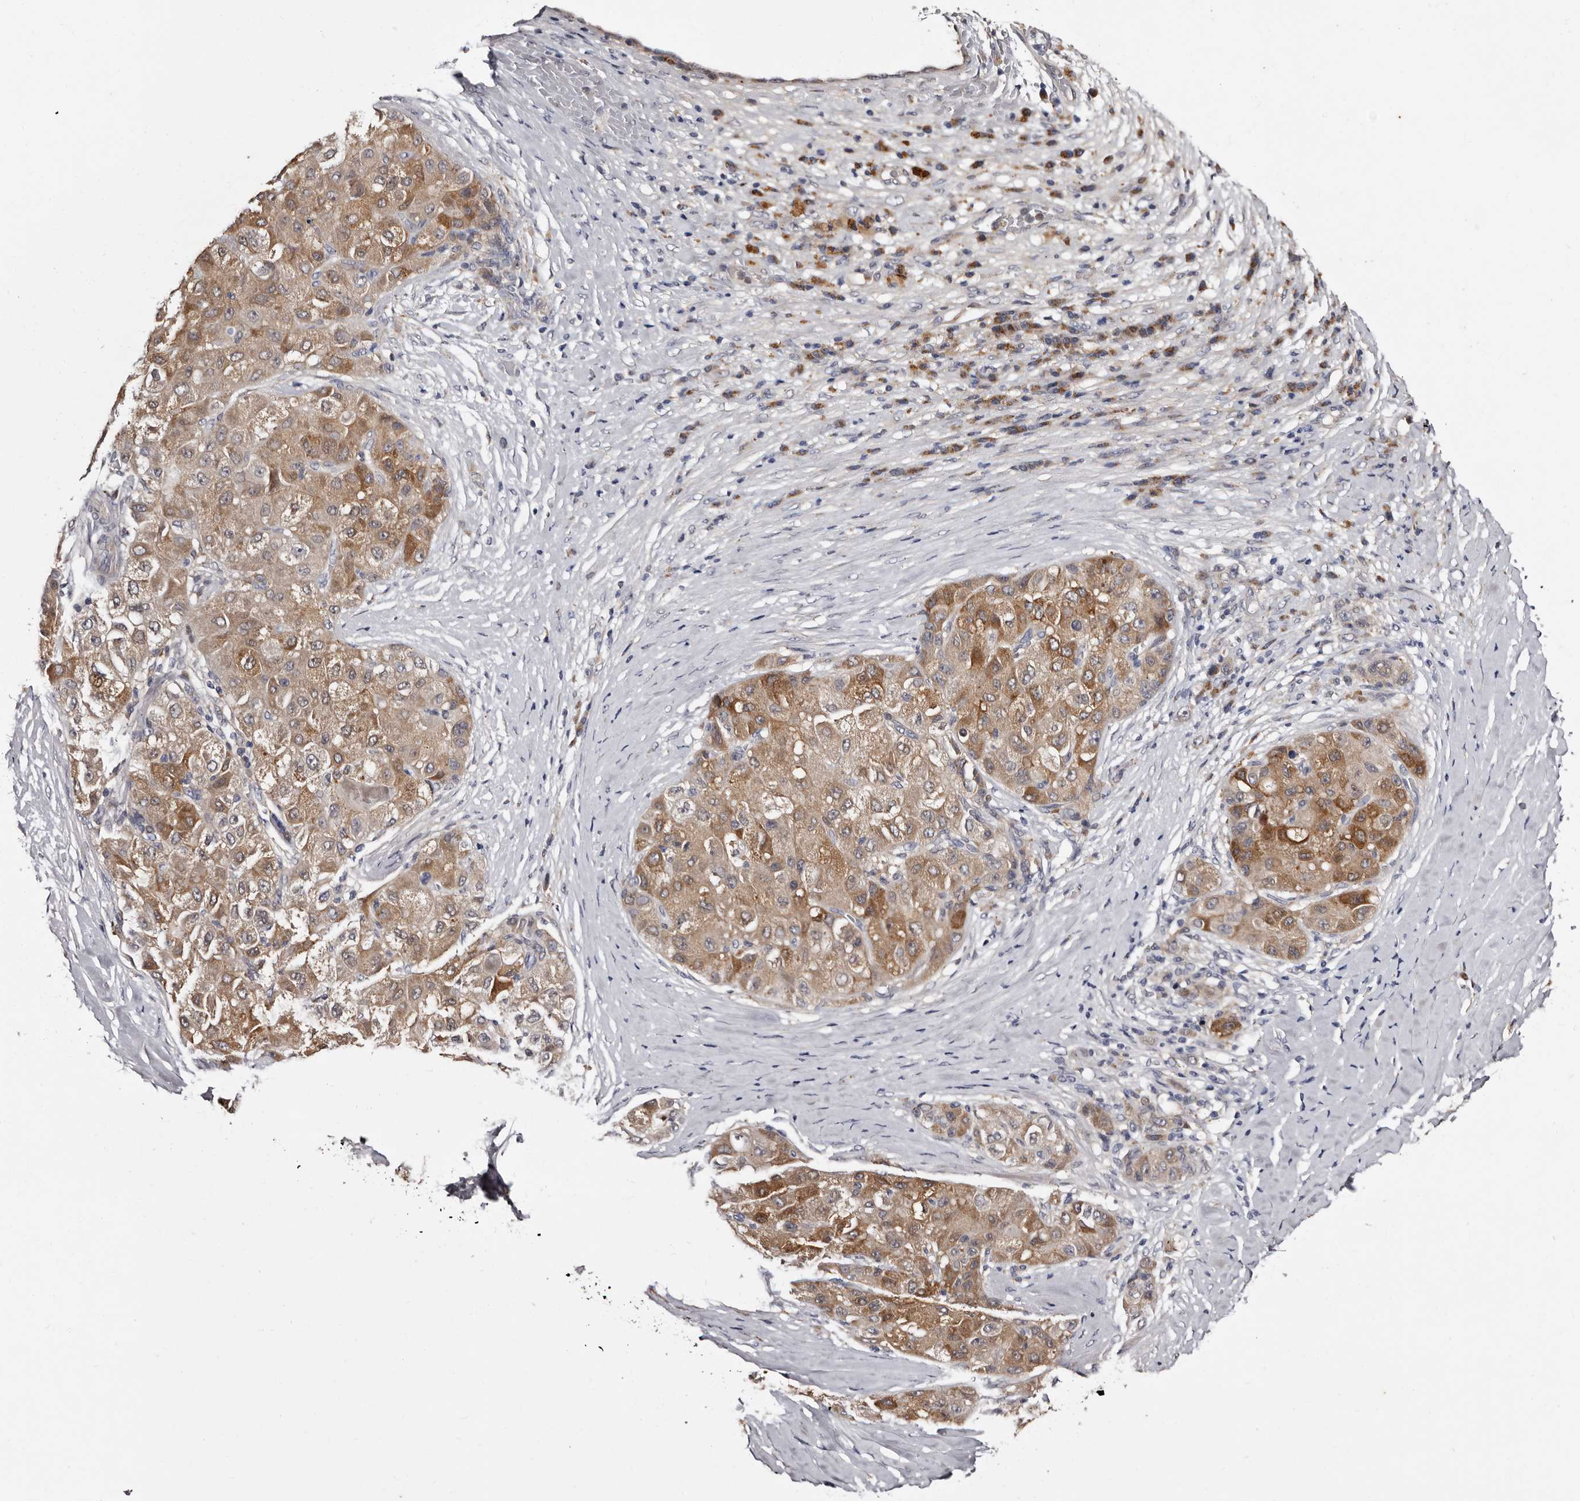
{"staining": {"intensity": "moderate", "quantity": ">75%", "location": "cytoplasmic/membranous"}, "tissue": "liver cancer", "cell_type": "Tumor cells", "image_type": "cancer", "snomed": [{"axis": "morphology", "description": "Carcinoma, Hepatocellular, NOS"}, {"axis": "topography", "description": "Liver"}], "caption": "Liver cancer stained with a protein marker displays moderate staining in tumor cells.", "gene": "DNPH1", "patient": {"sex": "male", "age": 80}}